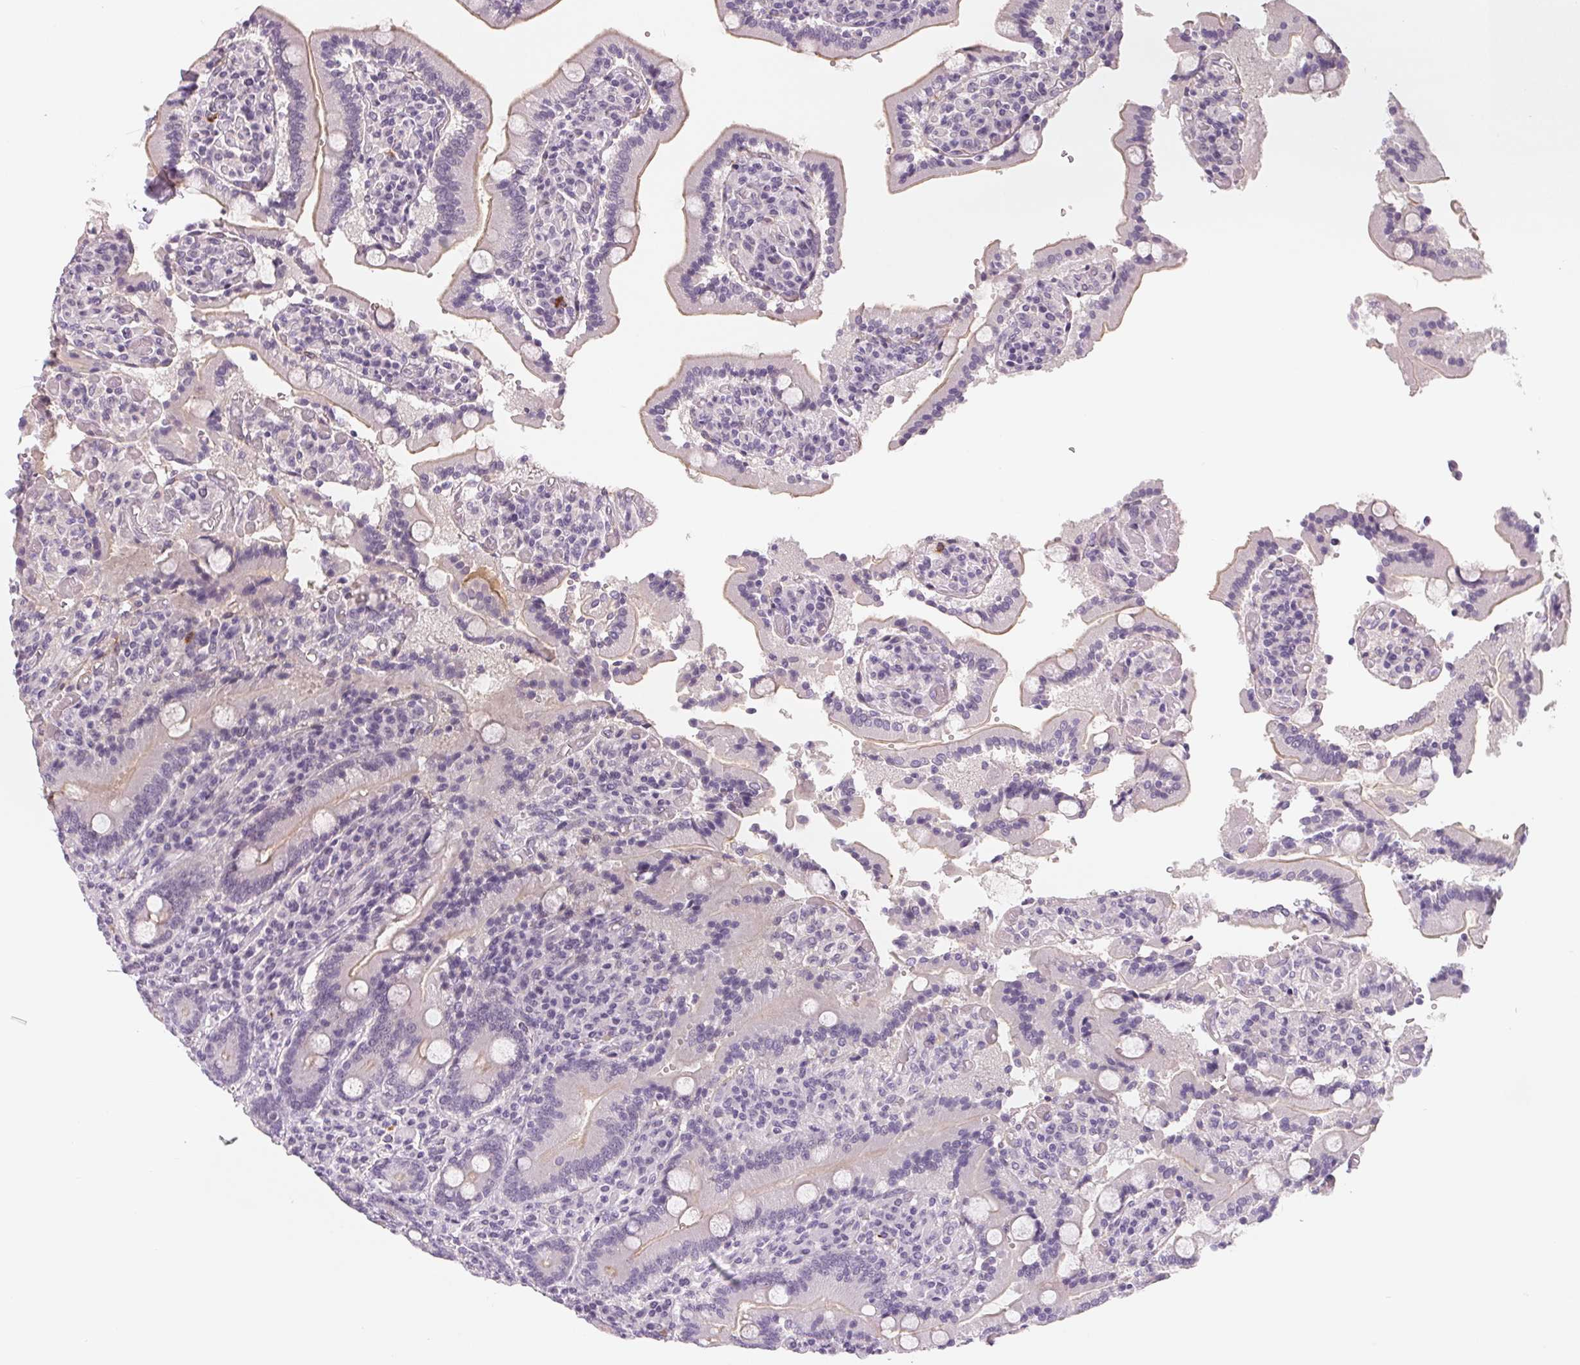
{"staining": {"intensity": "moderate", "quantity": "<25%", "location": "cytoplasmic/membranous"}, "tissue": "duodenum", "cell_type": "Glandular cells", "image_type": "normal", "snomed": [{"axis": "morphology", "description": "Normal tissue, NOS"}, {"axis": "topography", "description": "Duodenum"}], "caption": "Moderate cytoplasmic/membranous positivity is appreciated in about <25% of glandular cells in normal duodenum. The protein of interest is stained brown, and the nuclei are stained in blue (DAB IHC with brightfield microscopy, high magnification).", "gene": "CFC1B", "patient": {"sex": "female", "age": 62}}